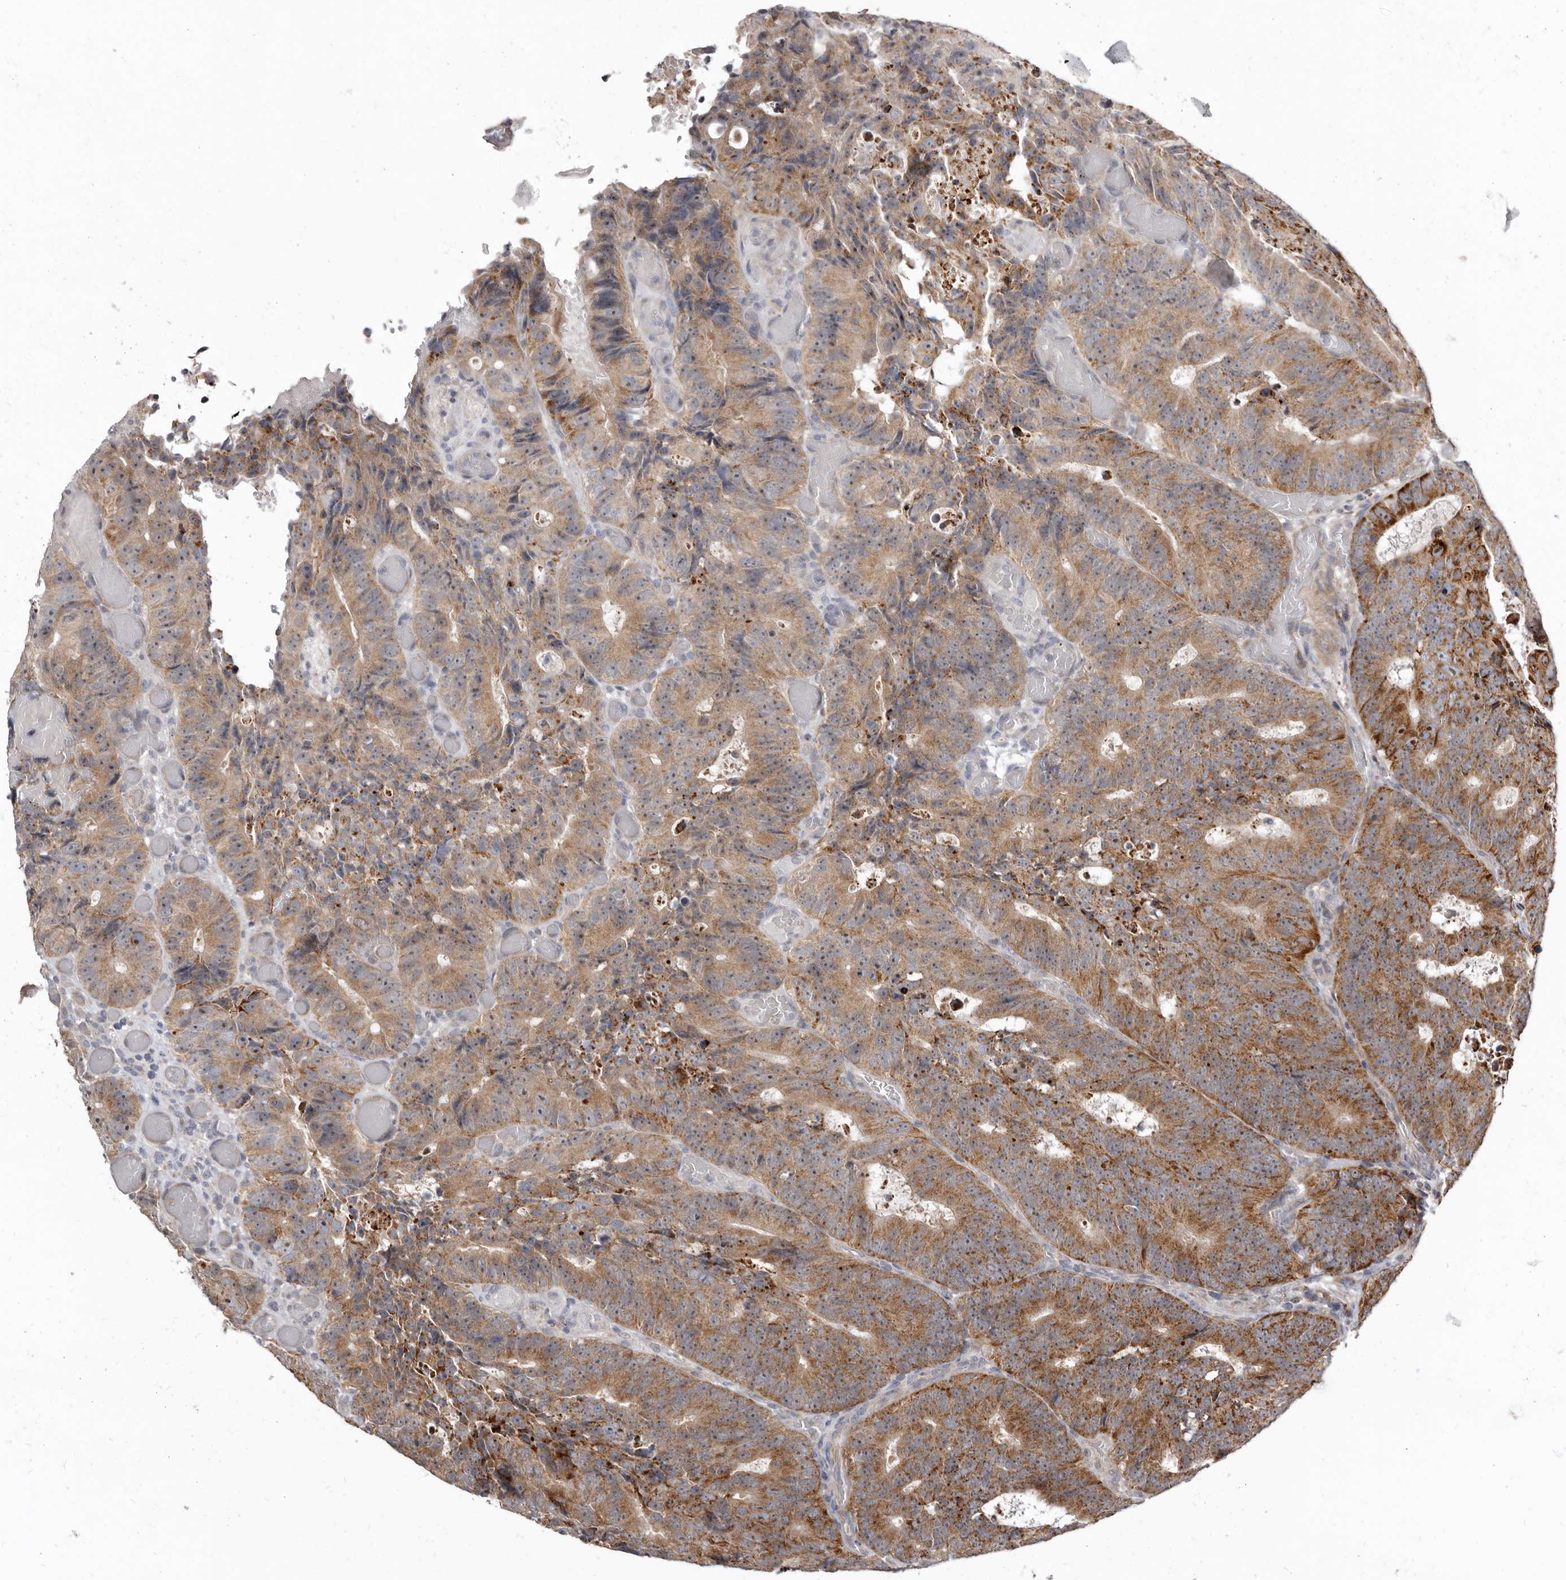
{"staining": {"intensity": "strong", "quantity": "25%-75%", "location": "cytoplasmic/membranous"}, "tissue": "colorectal cancer", "cell_type": "Tumor cells", "image_type": "cancer", "snomed": [{"axis": "morphology", "description": "Adenocarcinoma, NOS"}, {"axis": "topography", "description": "Colon"}], "caption": "Adenocarcinoma (colorectal) stained with DAB immunohistochemistry displays high levels of strong cytoplasmic/membranous staining in about 25%-75% of tumor cells. (IHC, brightfield microscopy, high magnification).", "gene": "SMC4", "patient": {"sex": "male", "age": 87}}